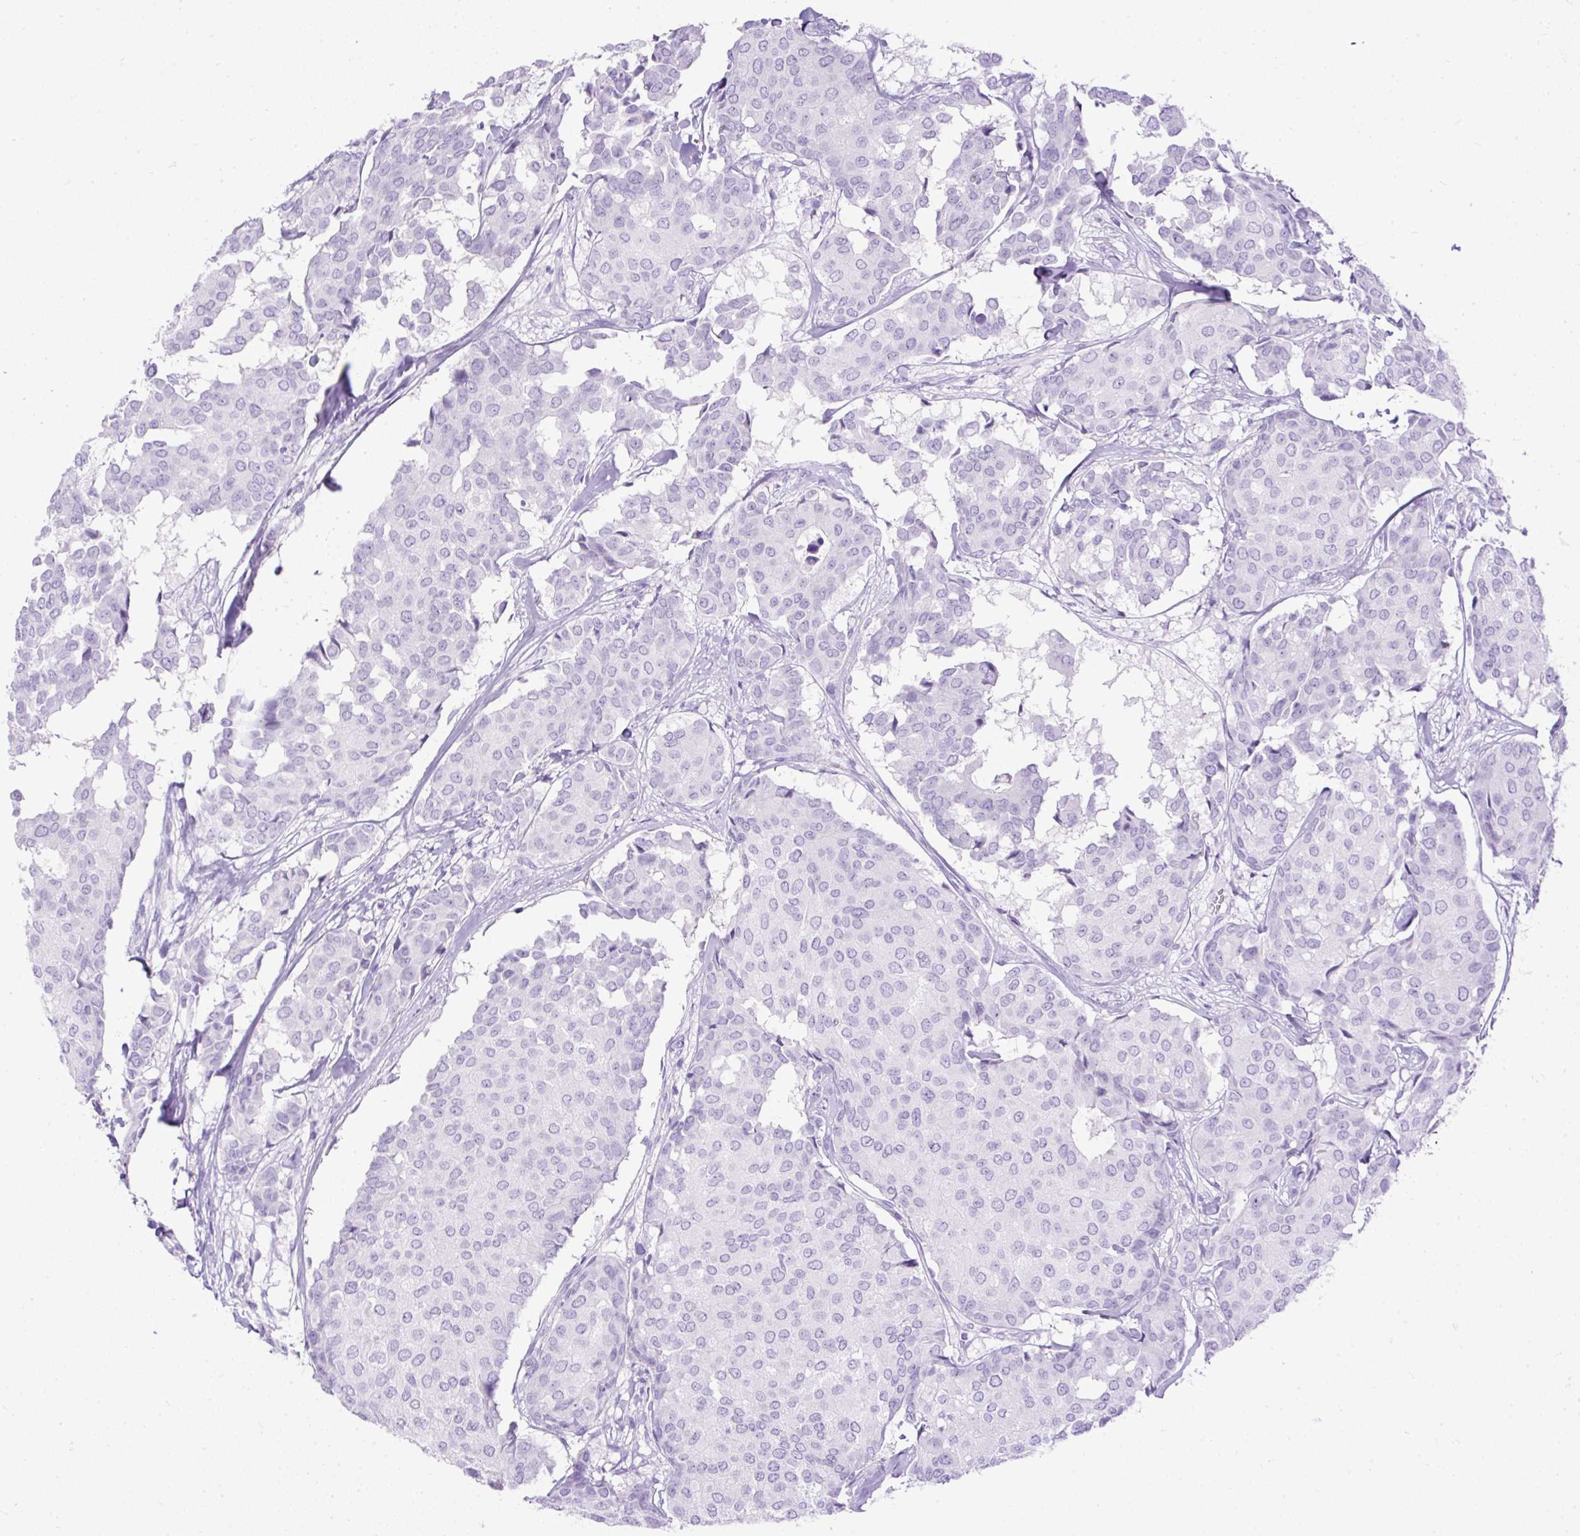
{"staining": {"intensity": "negative", "quantity": "none", "location": "none"}, "tissue": "breast cancer", "cell_type": "Tumor cells", "image_type": "cancer", "snomed": [{"axis": "morphology", "description": "Duct carcinoma"}, {"axis": "topography", "description": "Breast"}], "caption": "A photomicrograph of breast cancer stained for a protein shows no brown staining in tumor cells.", "gene": "HEY1", "patient": {"sex": "female", "age": 75}}